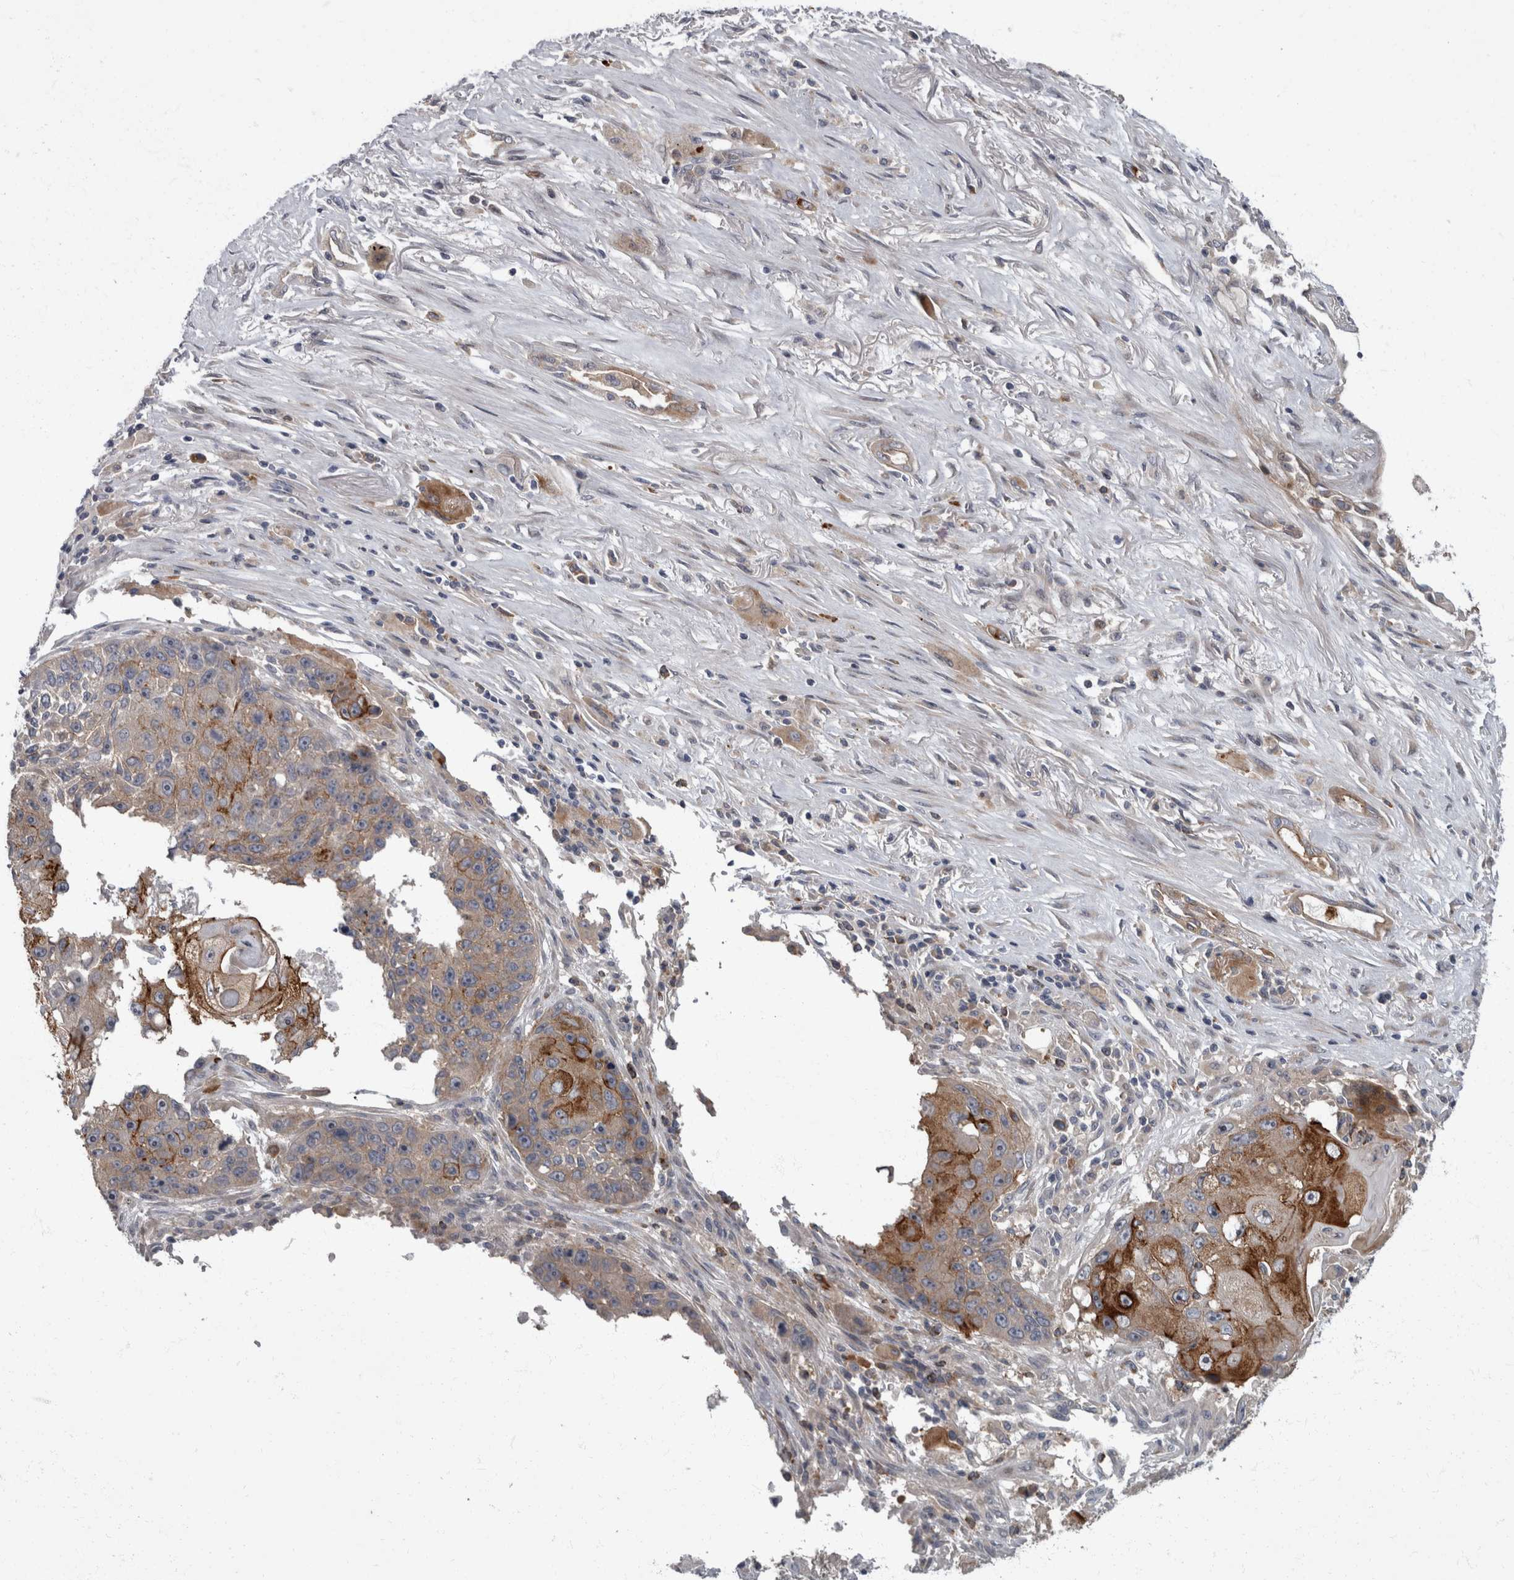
{"staining": {"intensity": "strong", "quantity": "25%-75%", "location": "cytoplasmic/membranous"}, "tissue": "lung cancer", "cell_type": "Tumor cells", "image_type": "cancer", "snomed": [{"axis": "morphology", "description": "Squamous cell carcinoma, NOS"}, {"axis": "topography", "description": "Lung"}], "caption": "Squamous cell carcinoma (lung) stained for a protein (brown) shows strong cytoplasmic/membranous positive positivity in about 25%-75% of tumor cells.", "gene": "CDC42BPG", "patient": {"sex": "male", "age": 61}}